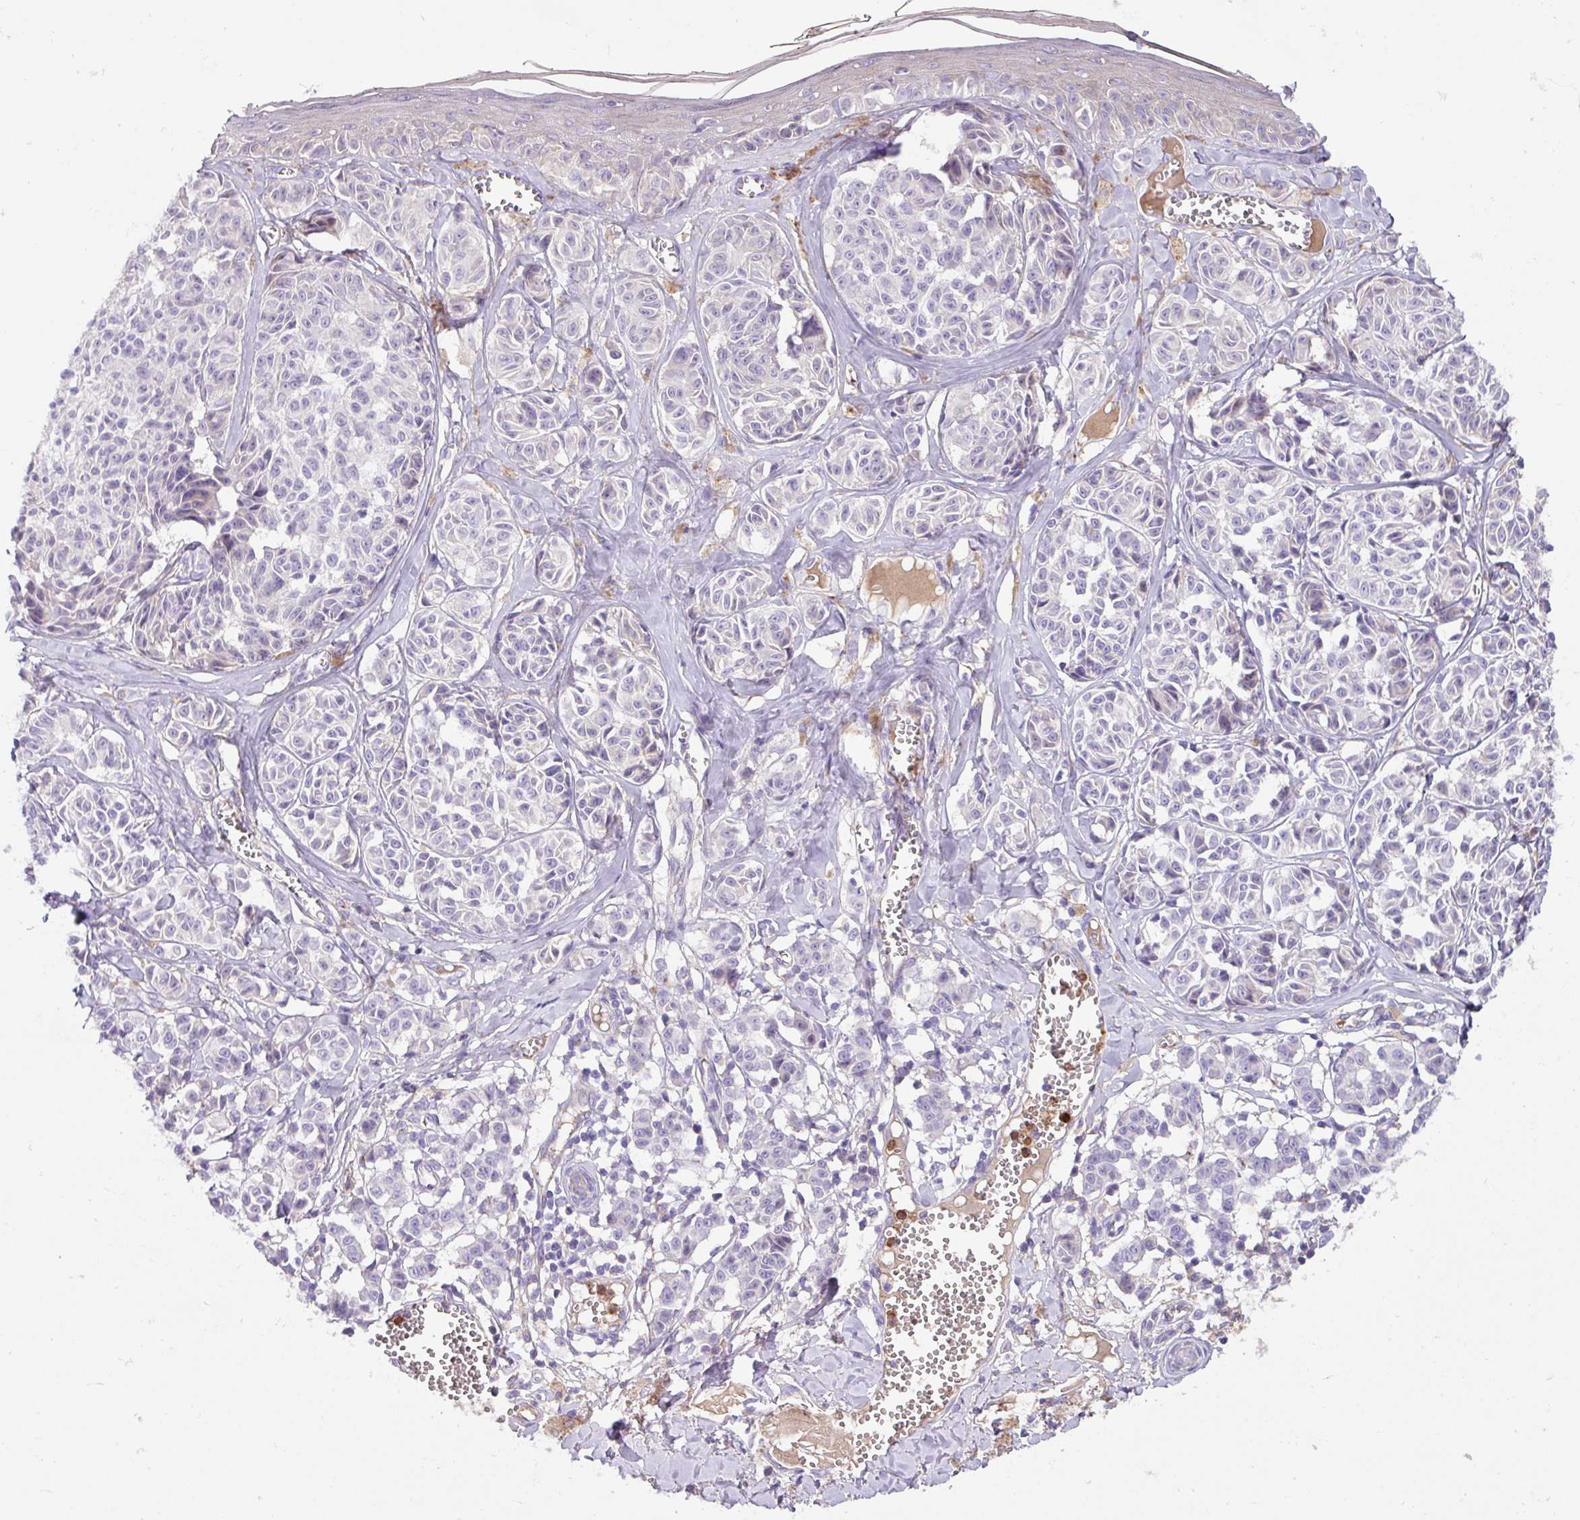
{"staining": {"intensity": "negative", "quantity": "none", "location": "none"}, "tissue": "melanoma", "cell_type": "Tumor cells", "image_type": "cancer", "snomed": [{"axis": "morphology", "description": "Malignant melanoma, NOS"}, {"axis": "topography", "description": "Skin"}], "caption": "A high-resolution micrograph shows immunohistochemistry staining of melanoma, which demonstrates no significant positivity in tumor cells. The staining was performed using DAB (3,3'-diaminobenzidine) to visualize the protein expression in brown, while the nuclei were stained in blue with hematoxylin (Magnification: 20x).", "gene": "CRISP3", "patient": {"sex": "female", "age": 43}}